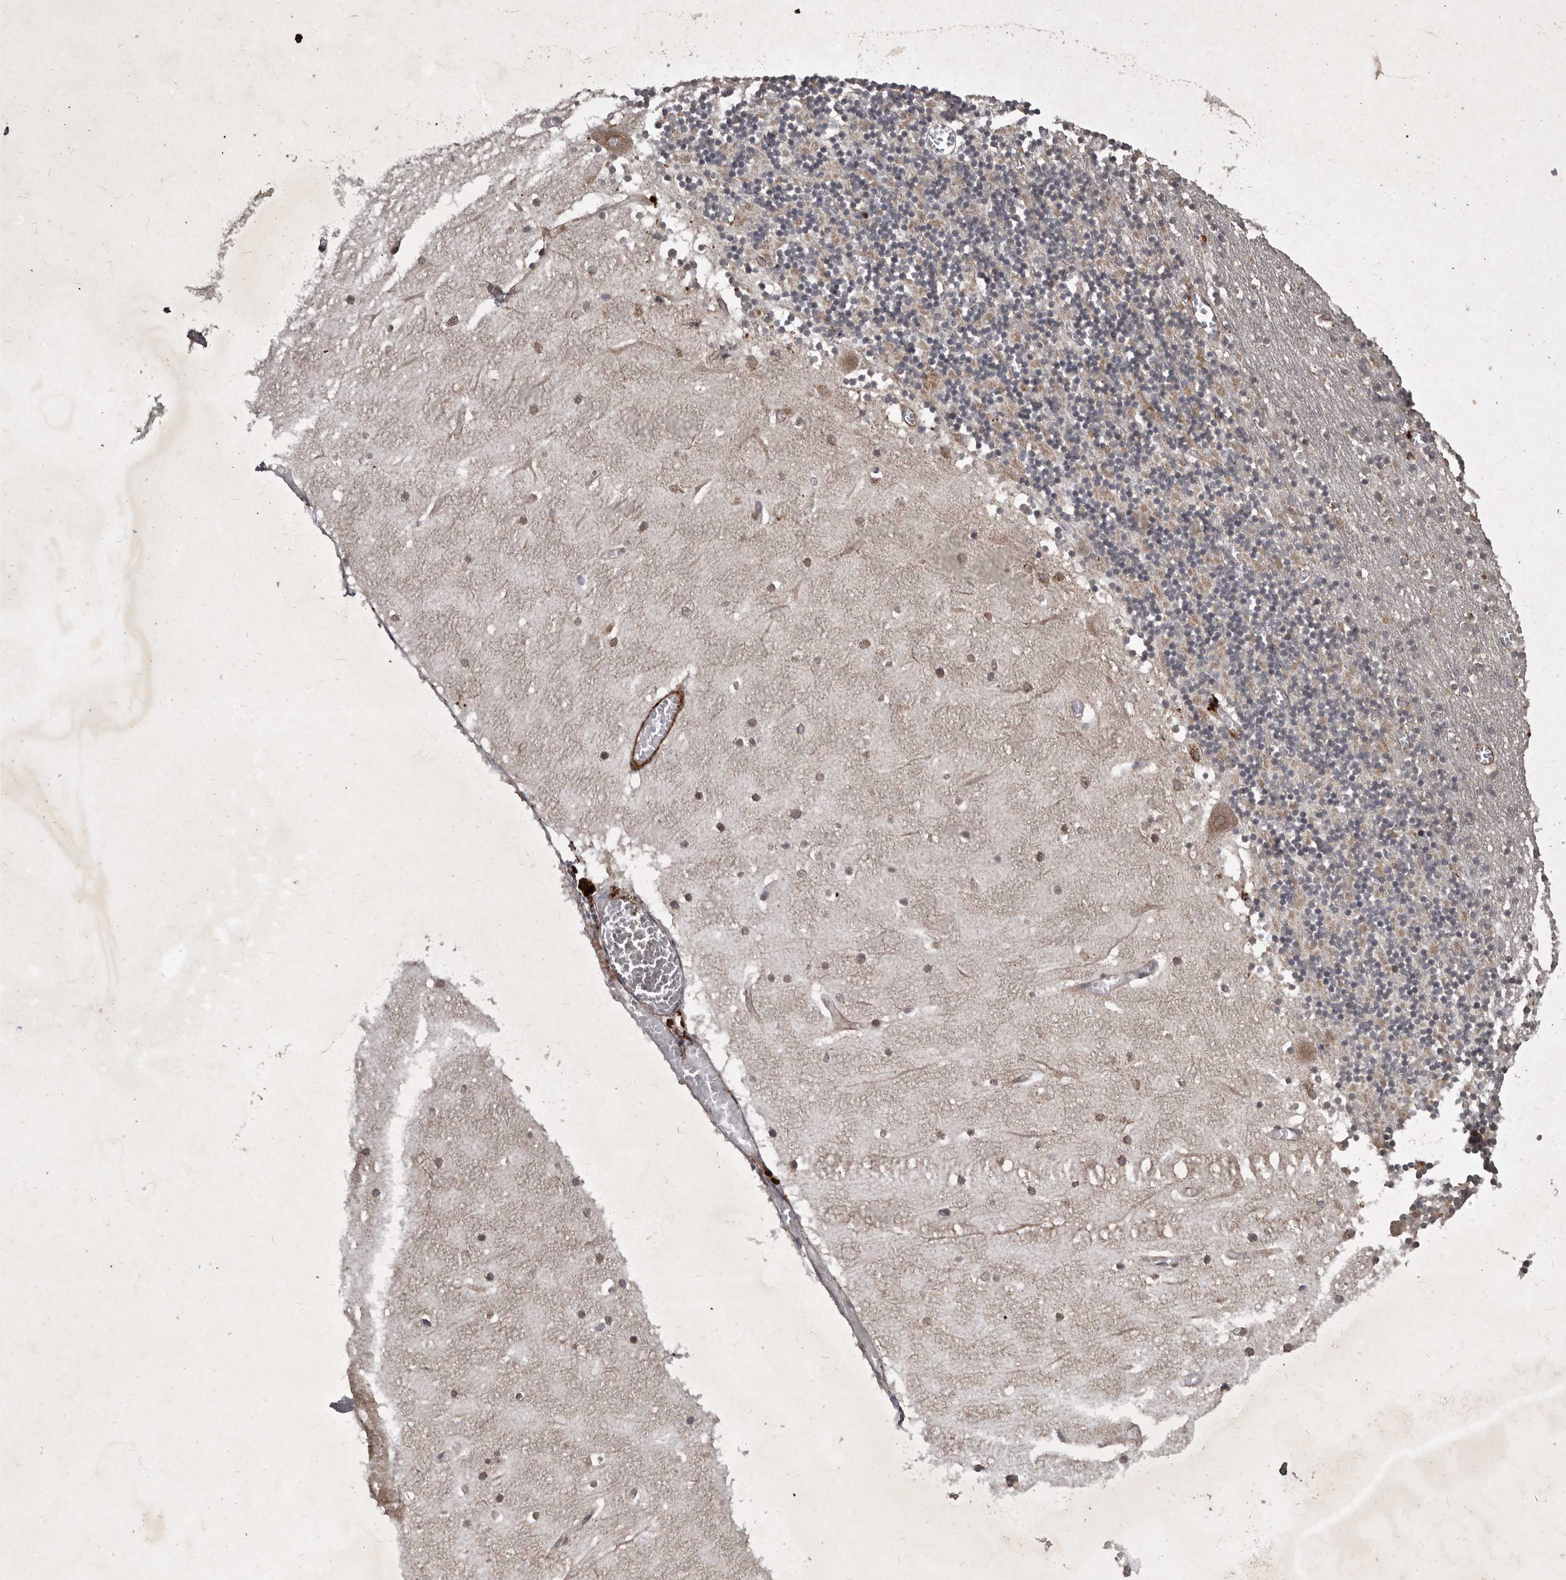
{"staining": {"intensity": "weak", "quantity": "25%-75%", "location": "cytoplasmic/membranous"}, "tissue": "cerebellum", "cell_type": "Cells in granular layer", "image_type": "normal", "snomed": [{"axis": "morphology", "description": "Normal tissue, NOS"}, {"axis": "topography", "description": "Cerebellum"}], "caption": "Immunohistochemistry (IHC) (DAB) staining of unremarkable human cerebellum shows weak cytoplasmic/membranous protein staining in about 25%-75% of cells in granular layer.", "gene": "MRPS15", "patient": {"sex": "female", "age": 28}}